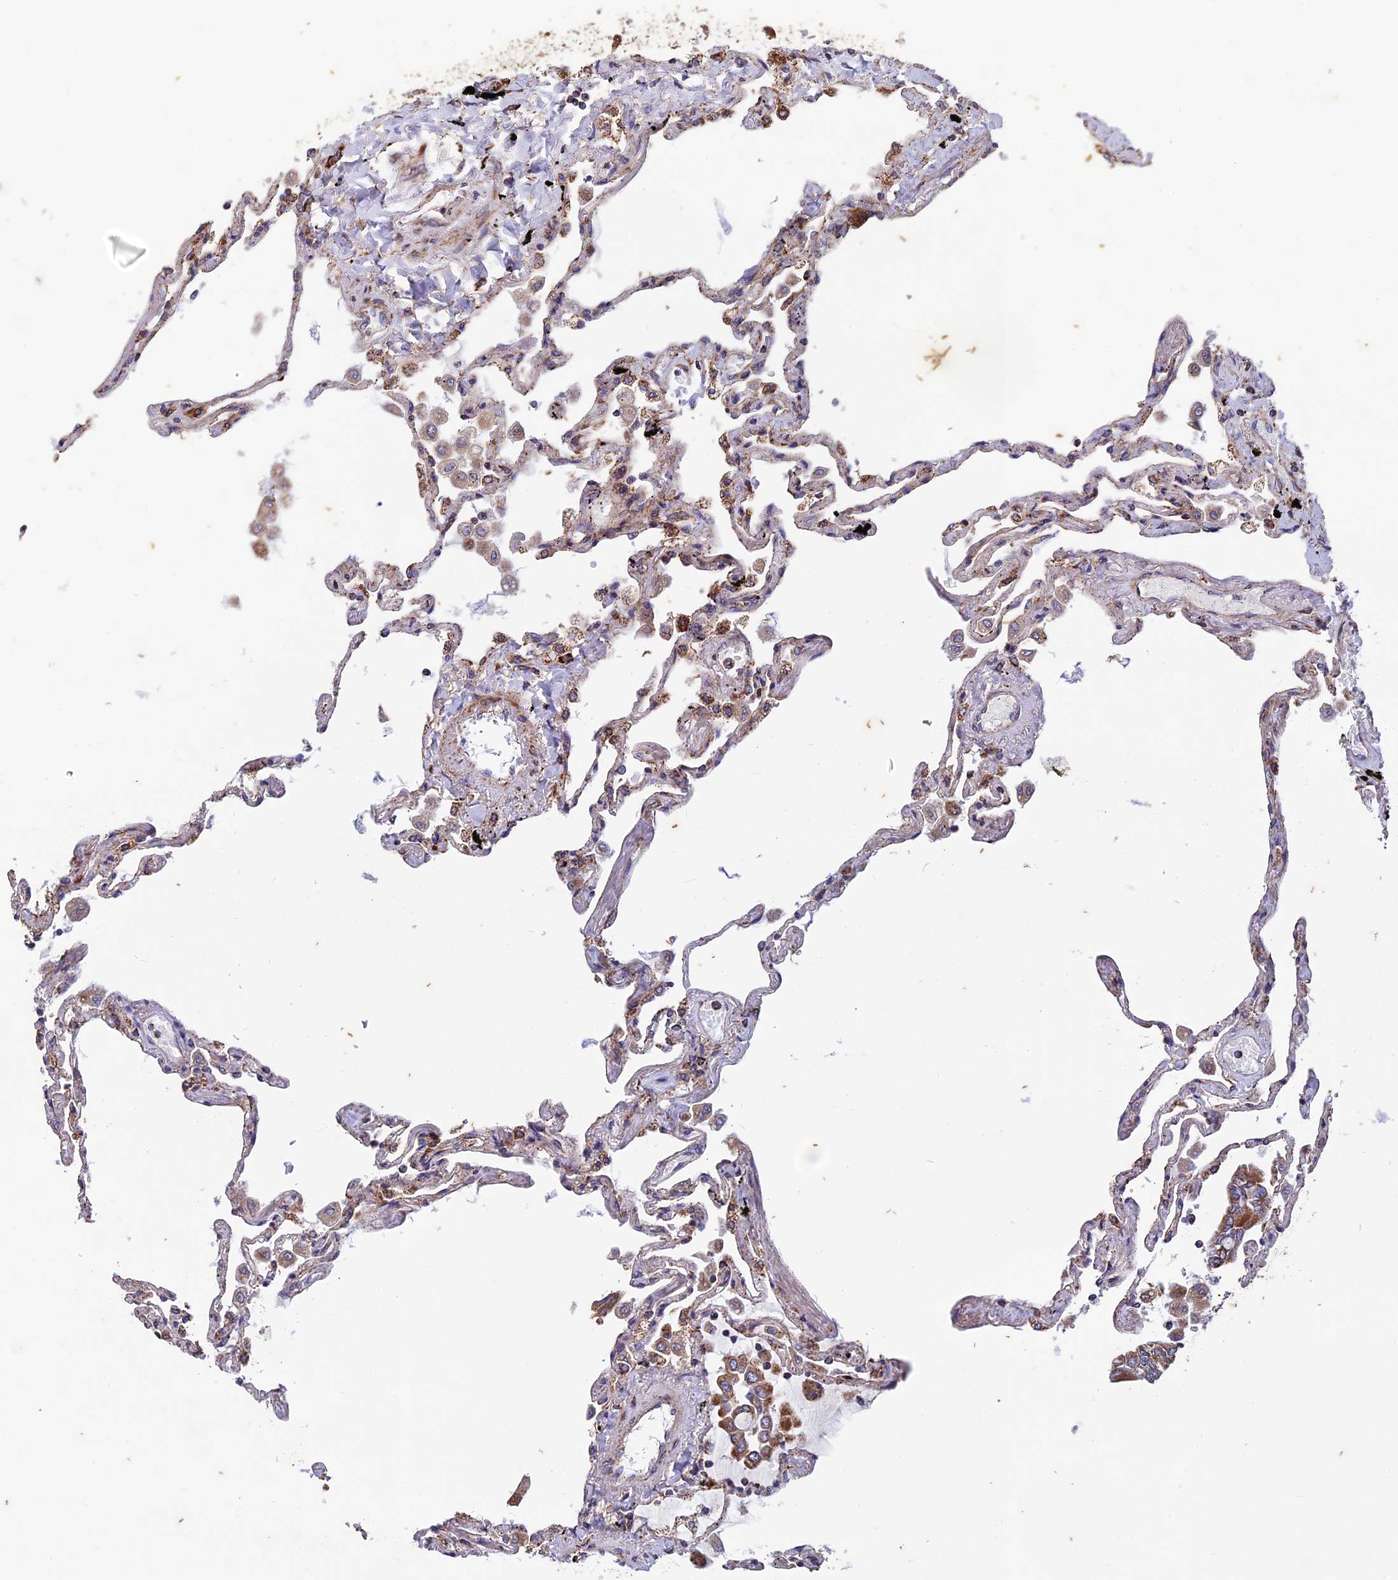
{"staining": {"intensity": "moderate", "quantity": "25%-75%", "location": "cytoplasmic/membranous"}, "tissue": "lung", "cell_type": "Alveolar cells", "image_type": "normal", "snomed": [{"axis": "morphology", "description": "Normal tissue, NOS"}, {"axis": "topography", "description": "Lung"}], "caption": "Immunohistochemical staining of normal lung demonstrates 25%-75% levels of moderate cytoplasmic/membranous protein expression in about 25%-75% of alveolar cells. Using DAB (brown) and hematoxylin (blue) stains, captured at high magnification using brightfield microscopy.", "gene": "AP4S1", "patient": {"sex": "female", "age": 67}}